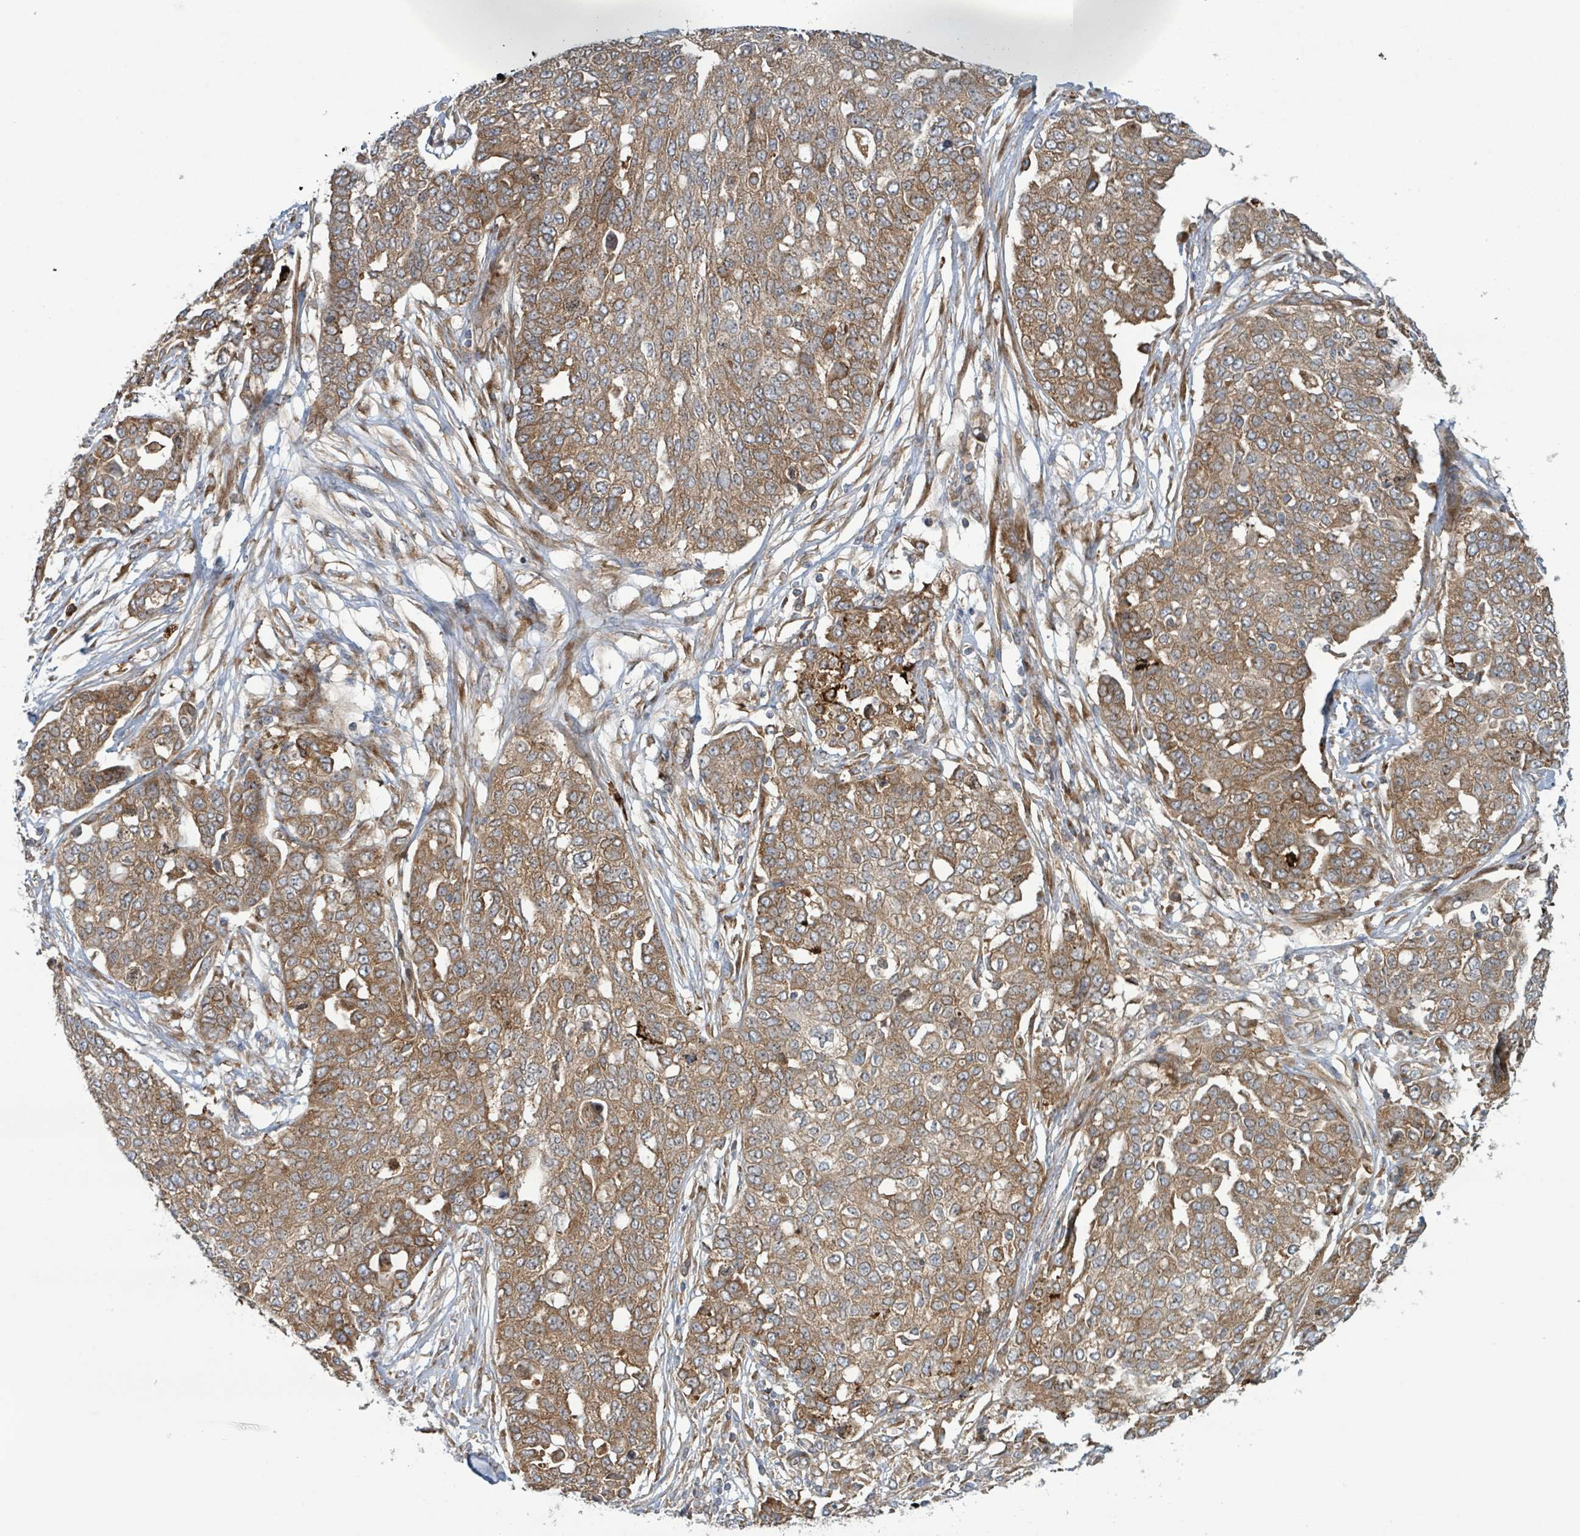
{"staining": {"intensity": "moderate", "quantity": ">75%", "location": "cytoplasmic/membranous"}, "tissue": "ovarian cancer", "cell_type": "Tumor cells", "image_type": "cancer", "snomed": [{"axis": "morphology", "description": "Cystadenocarcinoma, serous, NOS"}, {"axis": "topography", "description": "Soft tissue"}, {"axis": "topography", "description": "Ovary"}], "caption": "A brown stain shows moderate cytoplasmic/membranous staining of a protein in ovarian serous cystadenocarcinoma tumor cells.", "gene": "OR51E1", "patient": {"sex": "female", "age": 57}}